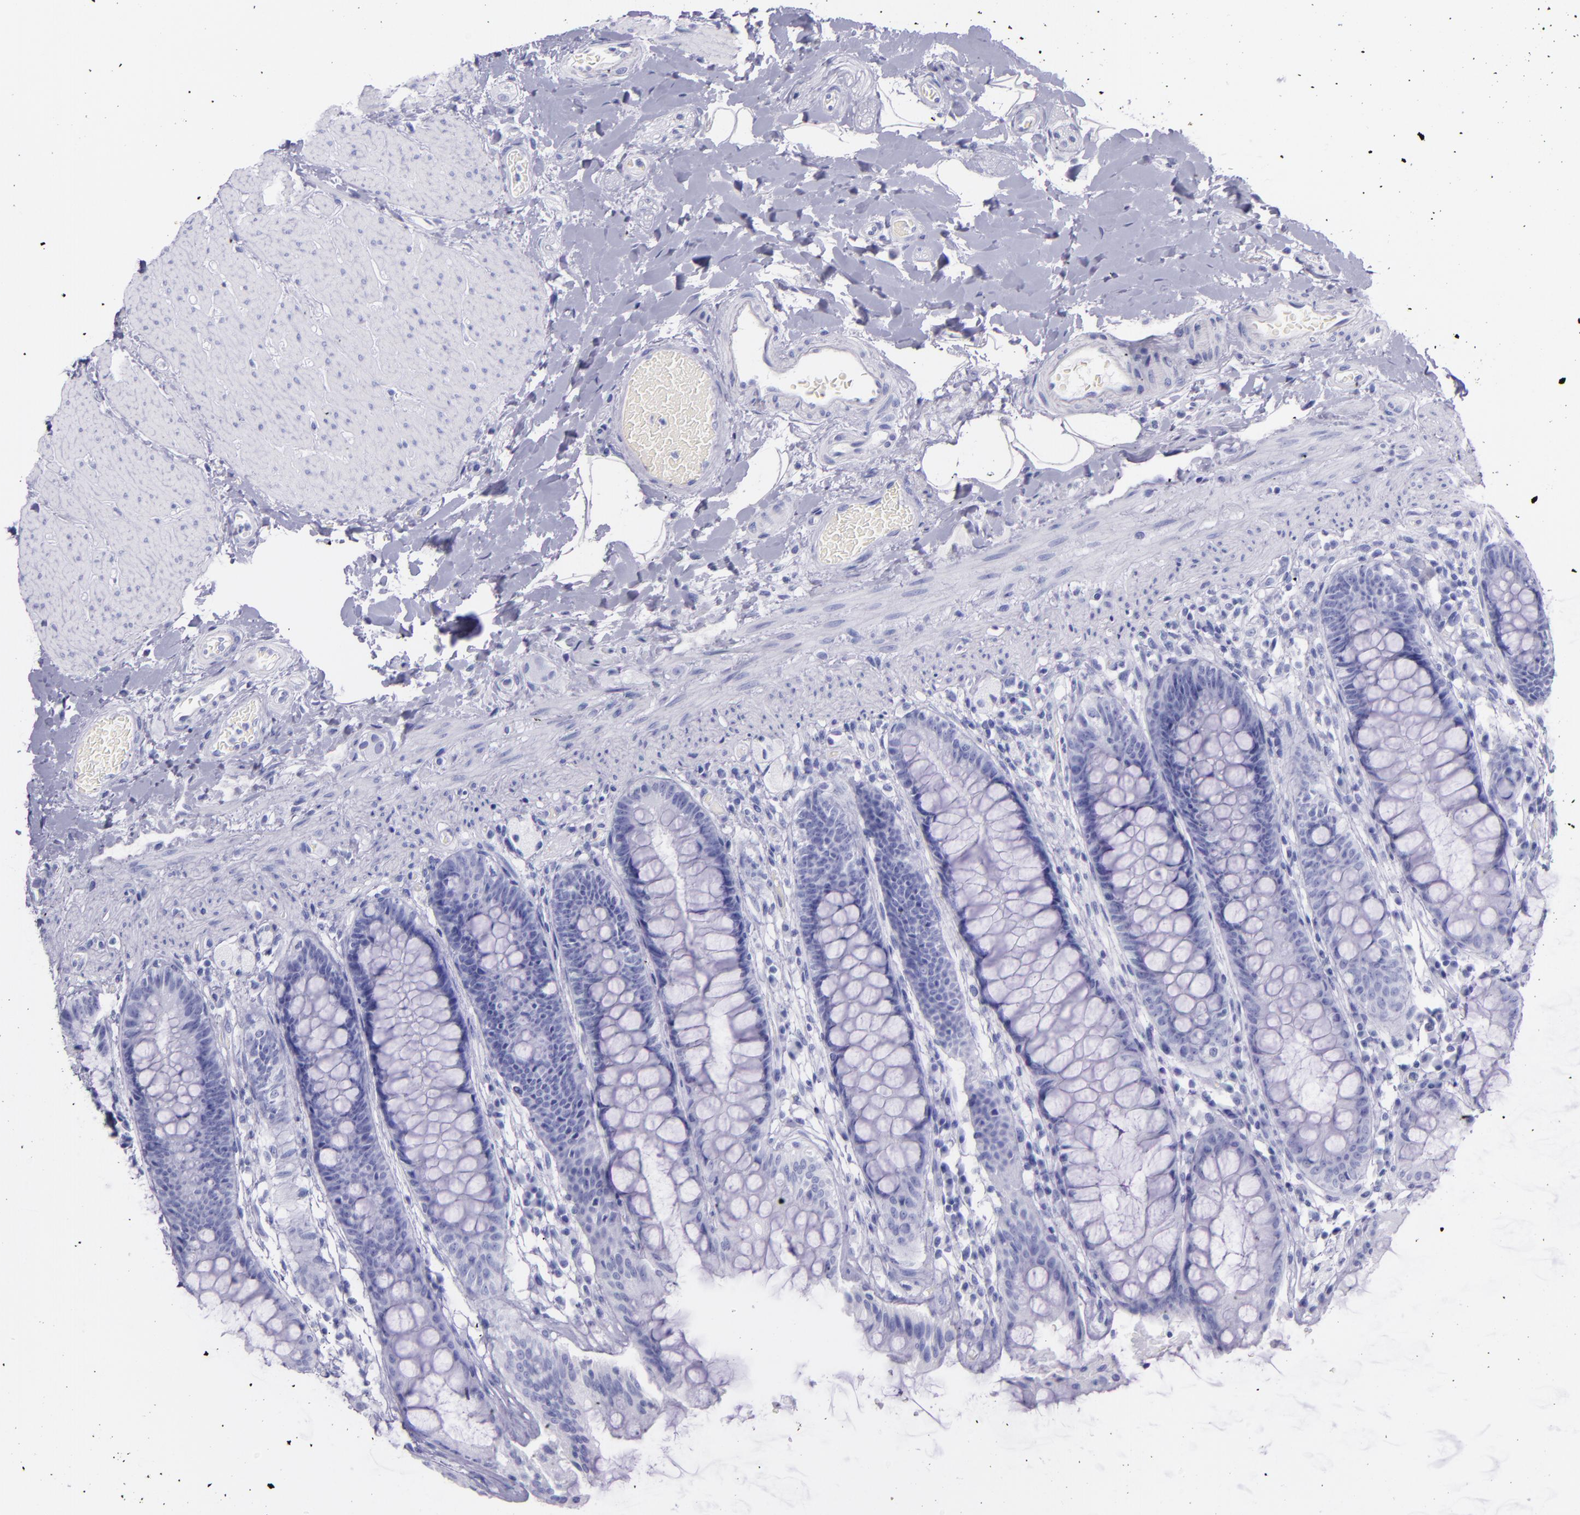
{"staining": {"intensity": "negative", "quantity": "none", "location": "none"}, "tissue": "rectum", "cell_type": "Glandular cells", "image_type": "normal", "snomed": [{"axis": "morphology", "description": "Normal tissue, NOS"}, {"axis": "topography", "description": "Rectum"}], "caption": "This is an IHC photomicrograph of normal rectum. There is no expression in glandular cells.", "gene": "SFTPA2", "patient": {"sex": "female", "age": 46}}